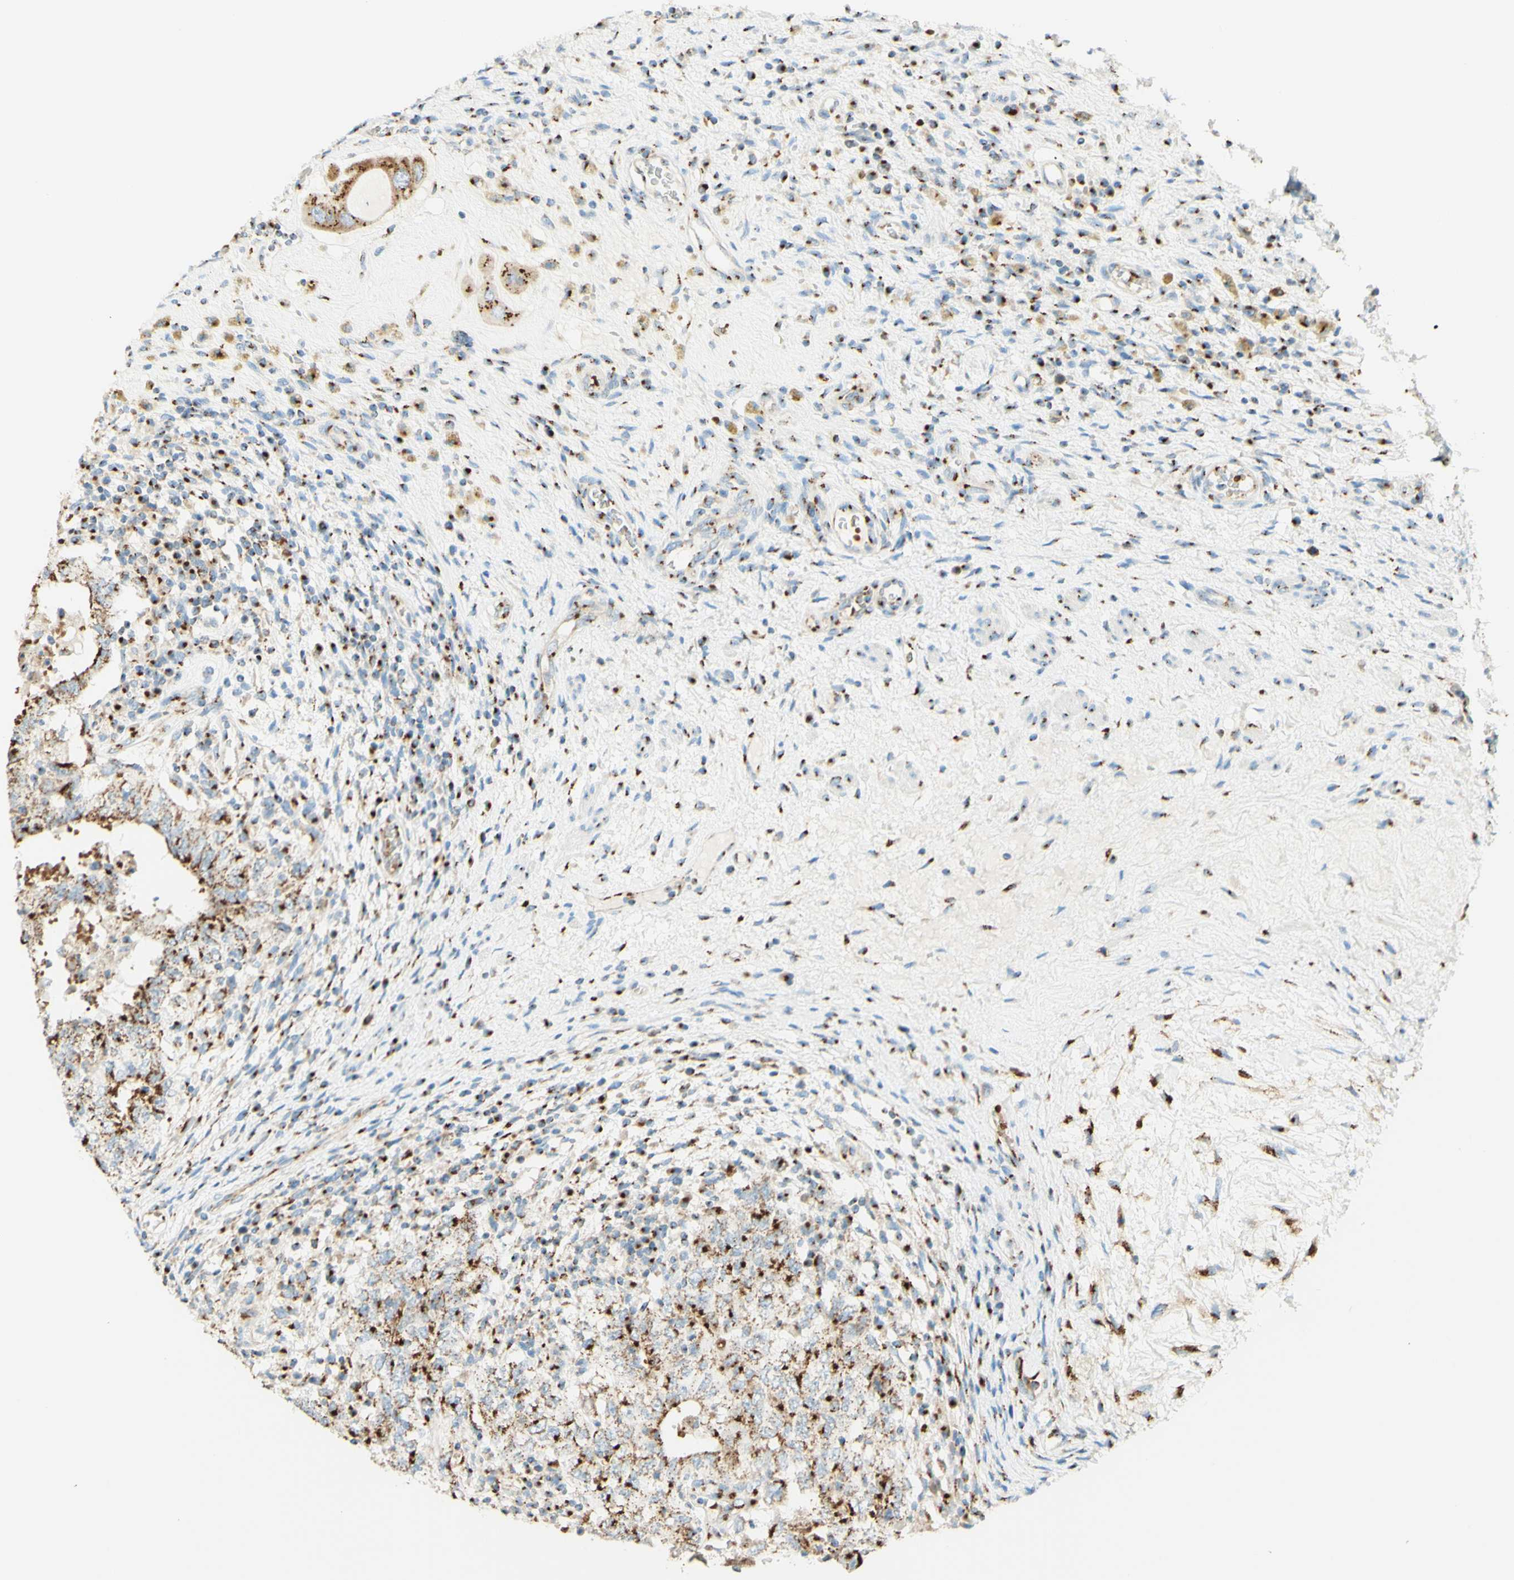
{"staining": {"intensity": "strong", "quantity": ">75%", "location": "cytoplasmic/membranous"}, "tissue": "testis cancer", "cell_type": "Tumor cells", "image_type": "cancer", "snomed": [{"axis": "morphology", "description": "Carcinoma, Embryonal, NOS"}, {"axis": "topography", "description": "Testis"}], "caption": "Immunohistochemical staining of human testis cancer (embryonal carcinoma) displays high levels of strong cytoplasmic/membranous protein expression in approximately >75% of tumor cells.", "gene": "GOLGB1", "patient": {"sex": "male", "age": 26}}